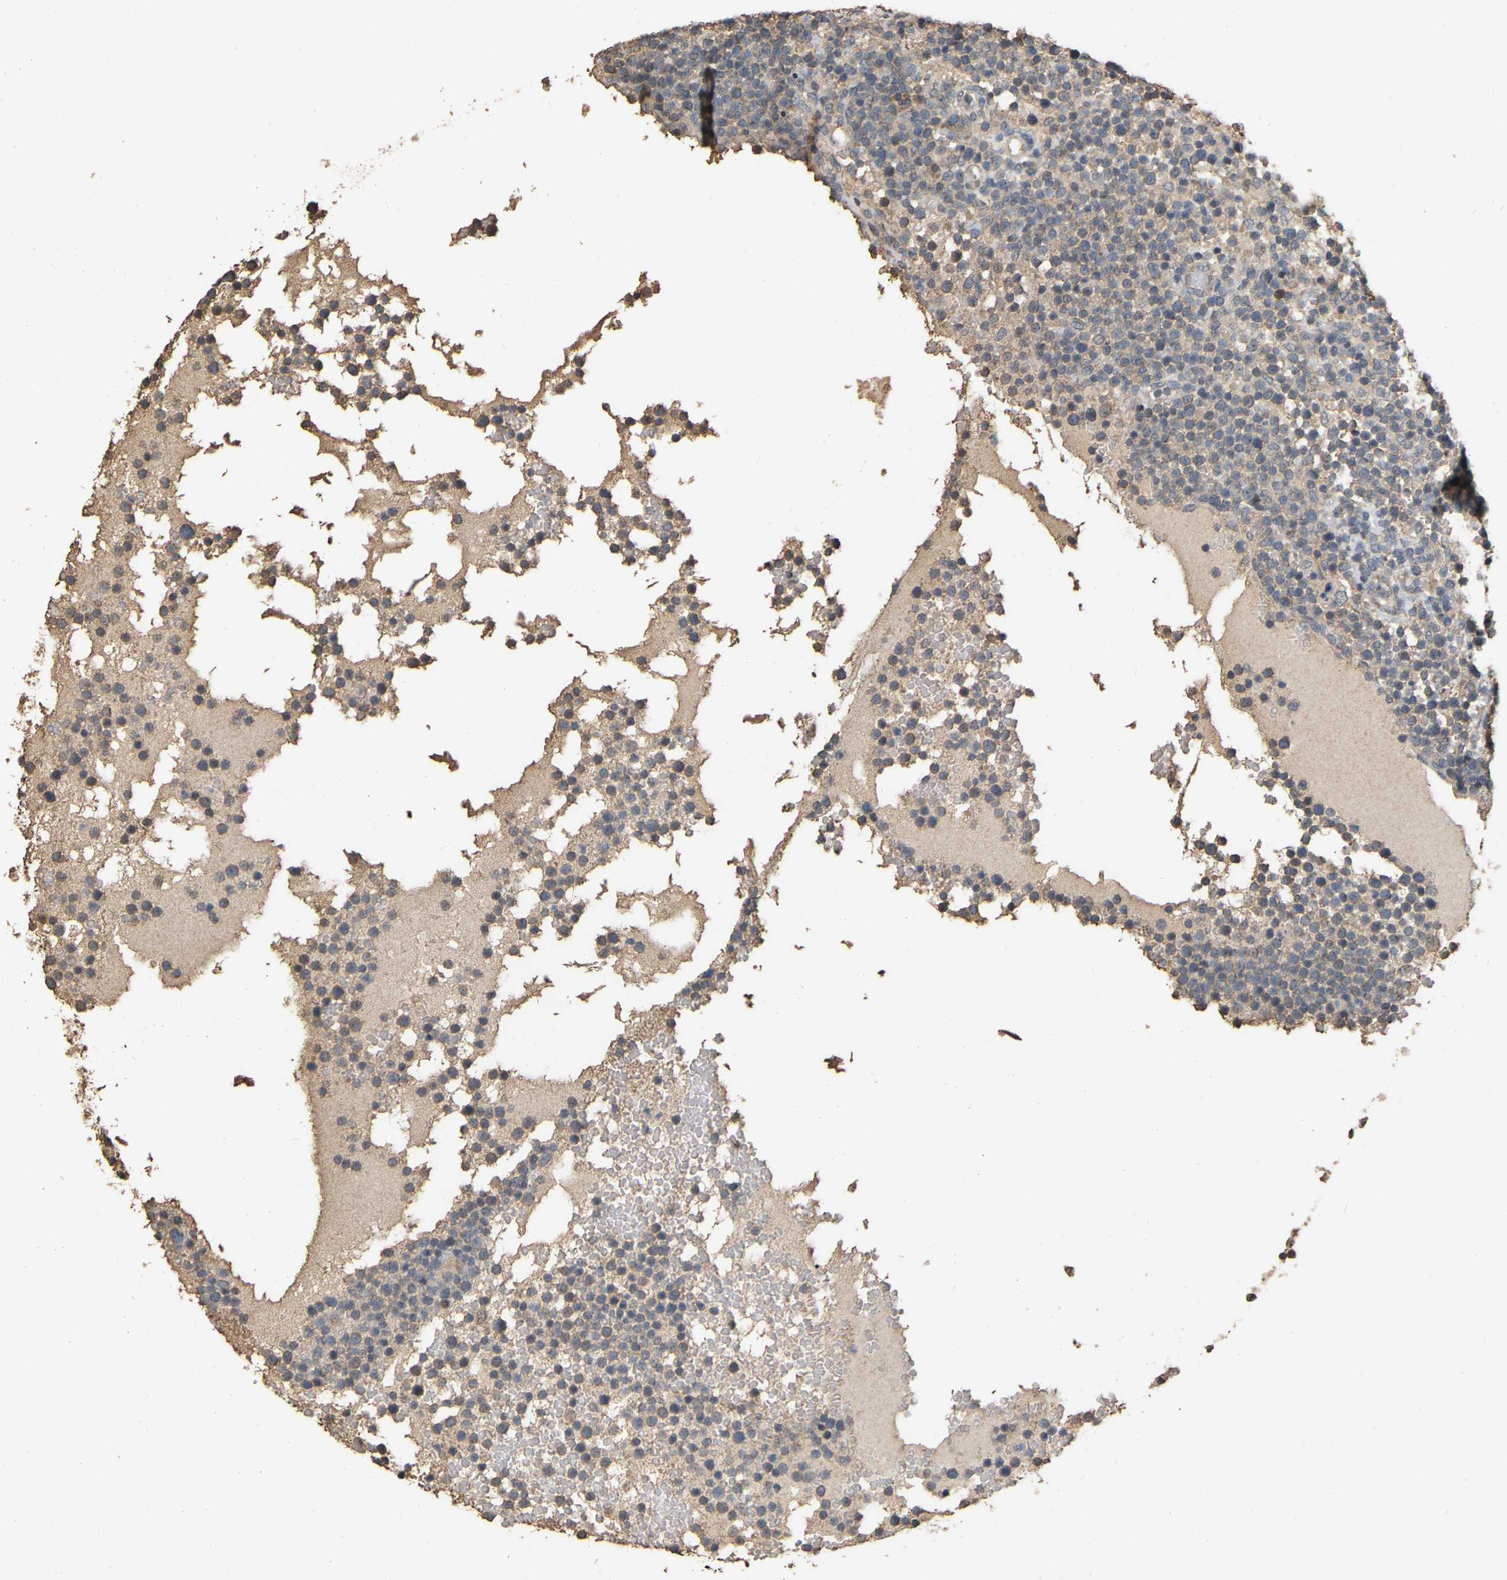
{"staining": {"intensity": "weak", "quantity": "<25%", "location": "cytoplasmic/membranous"}, "tissue": "lymphoma", "cell_type": "Tumor cells", "image_type": "cancer", "snomed": [{"axis": "morphology", "description": "Malignant lymphoma, non-Hodgkin's type, High grade"}, {"axis": "topography", "description": "Lymph node"}], "caption": "There is no significant expression in tumor cells of lymphoma.", "gene": "NCS1", "patient": {"sex": "male", "age": 61}}